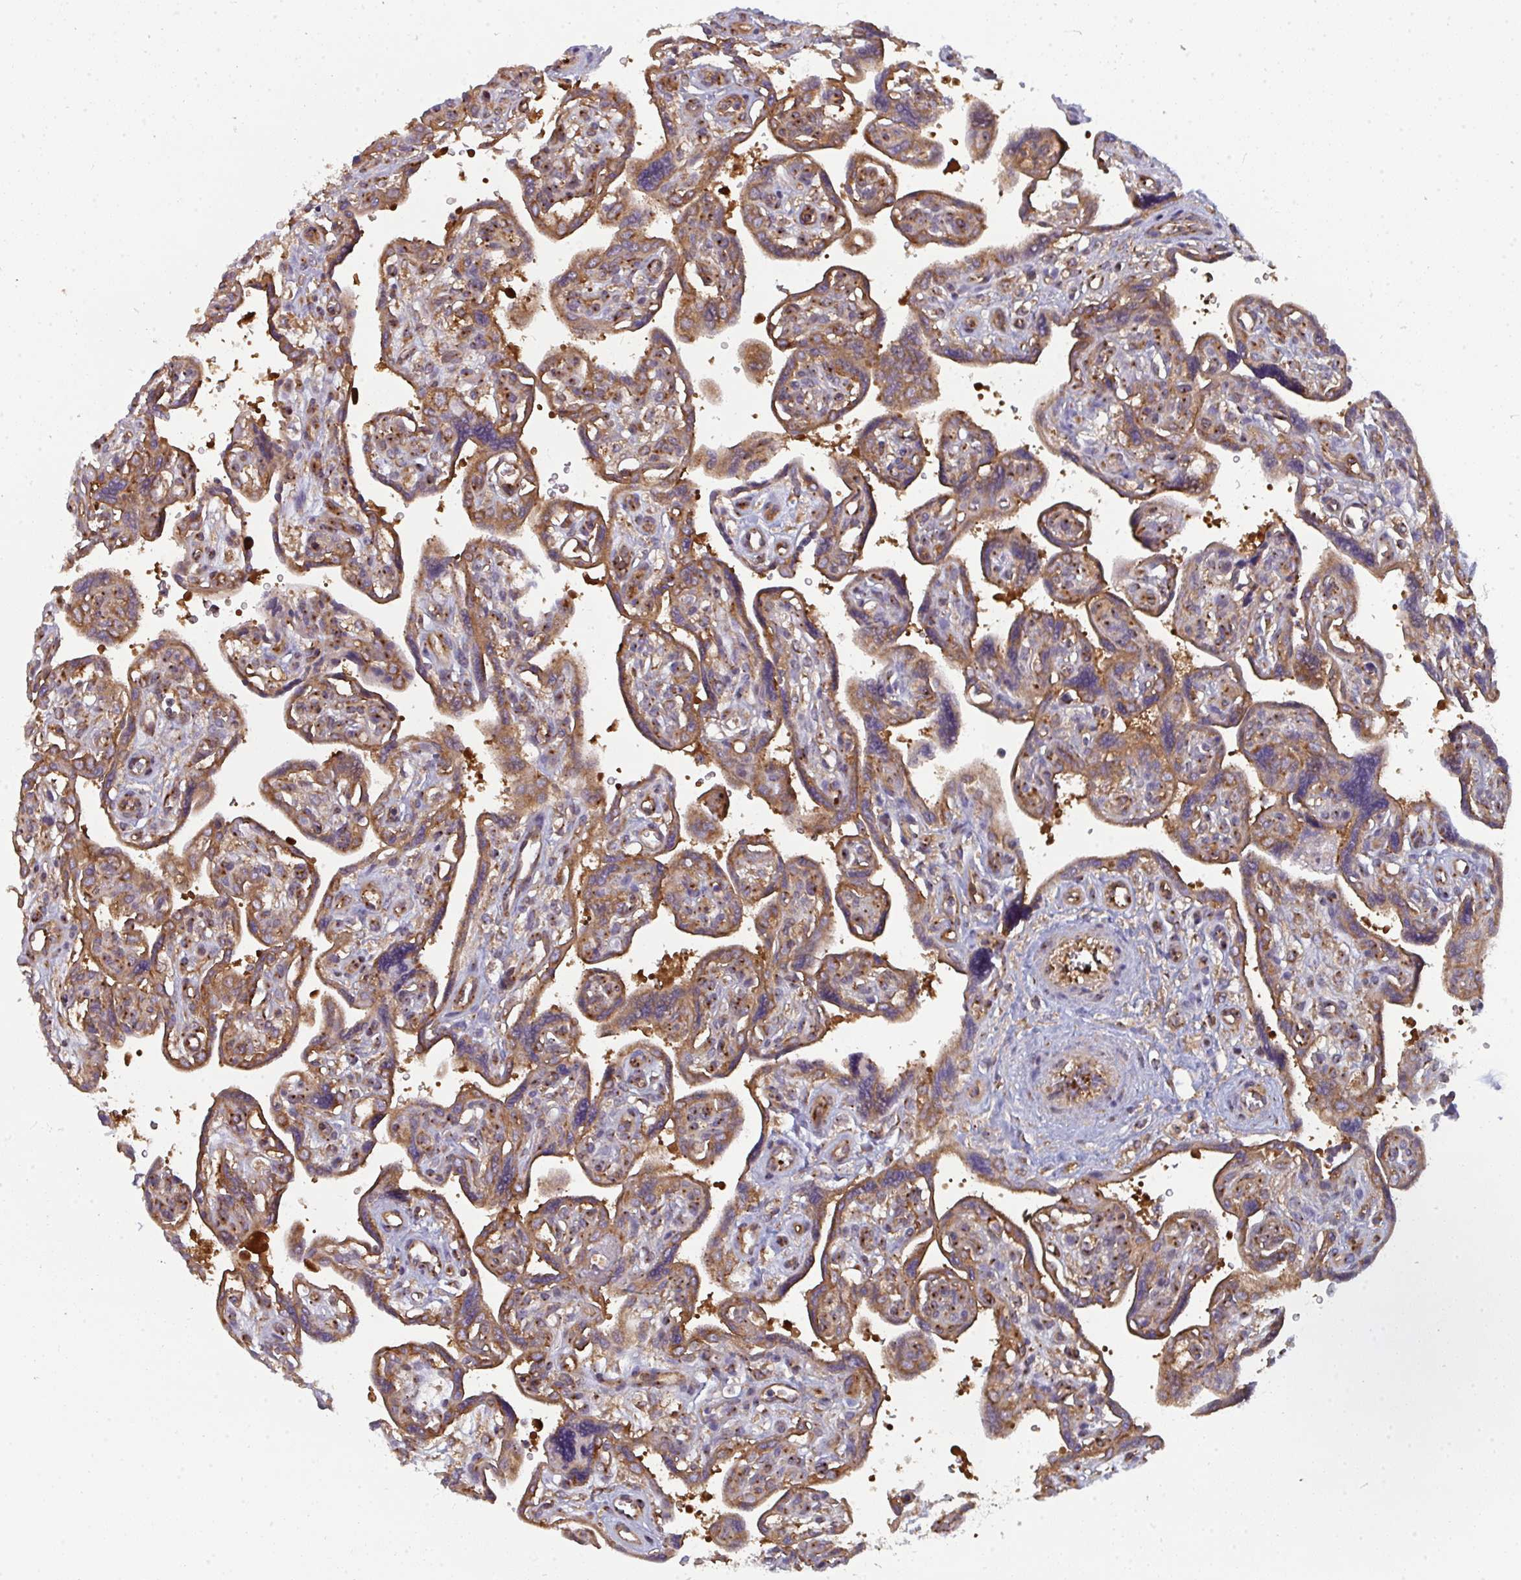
{"staining": {"intensity": "moderate", "quantity": ">75%", "location": "cytoplasmic/membranous"}, "tissue": "placenta", "cell_type": "Decidual cells", "image_type": "normal", "snomed": [{"axis": "morphology", "description": "Normal tissue, NOS"}, {"axis": "topography", "description": "Placenta"}], "caption": "Placenta stained for a protein exhibits moderate cytoplasmic/membranous positivity in decidual cells. The protein of interest is shown in brown color, while the nuclei are stained blue.", "gene": "DYNC1I2", "patient": {"sex": "female", "age": 39}}